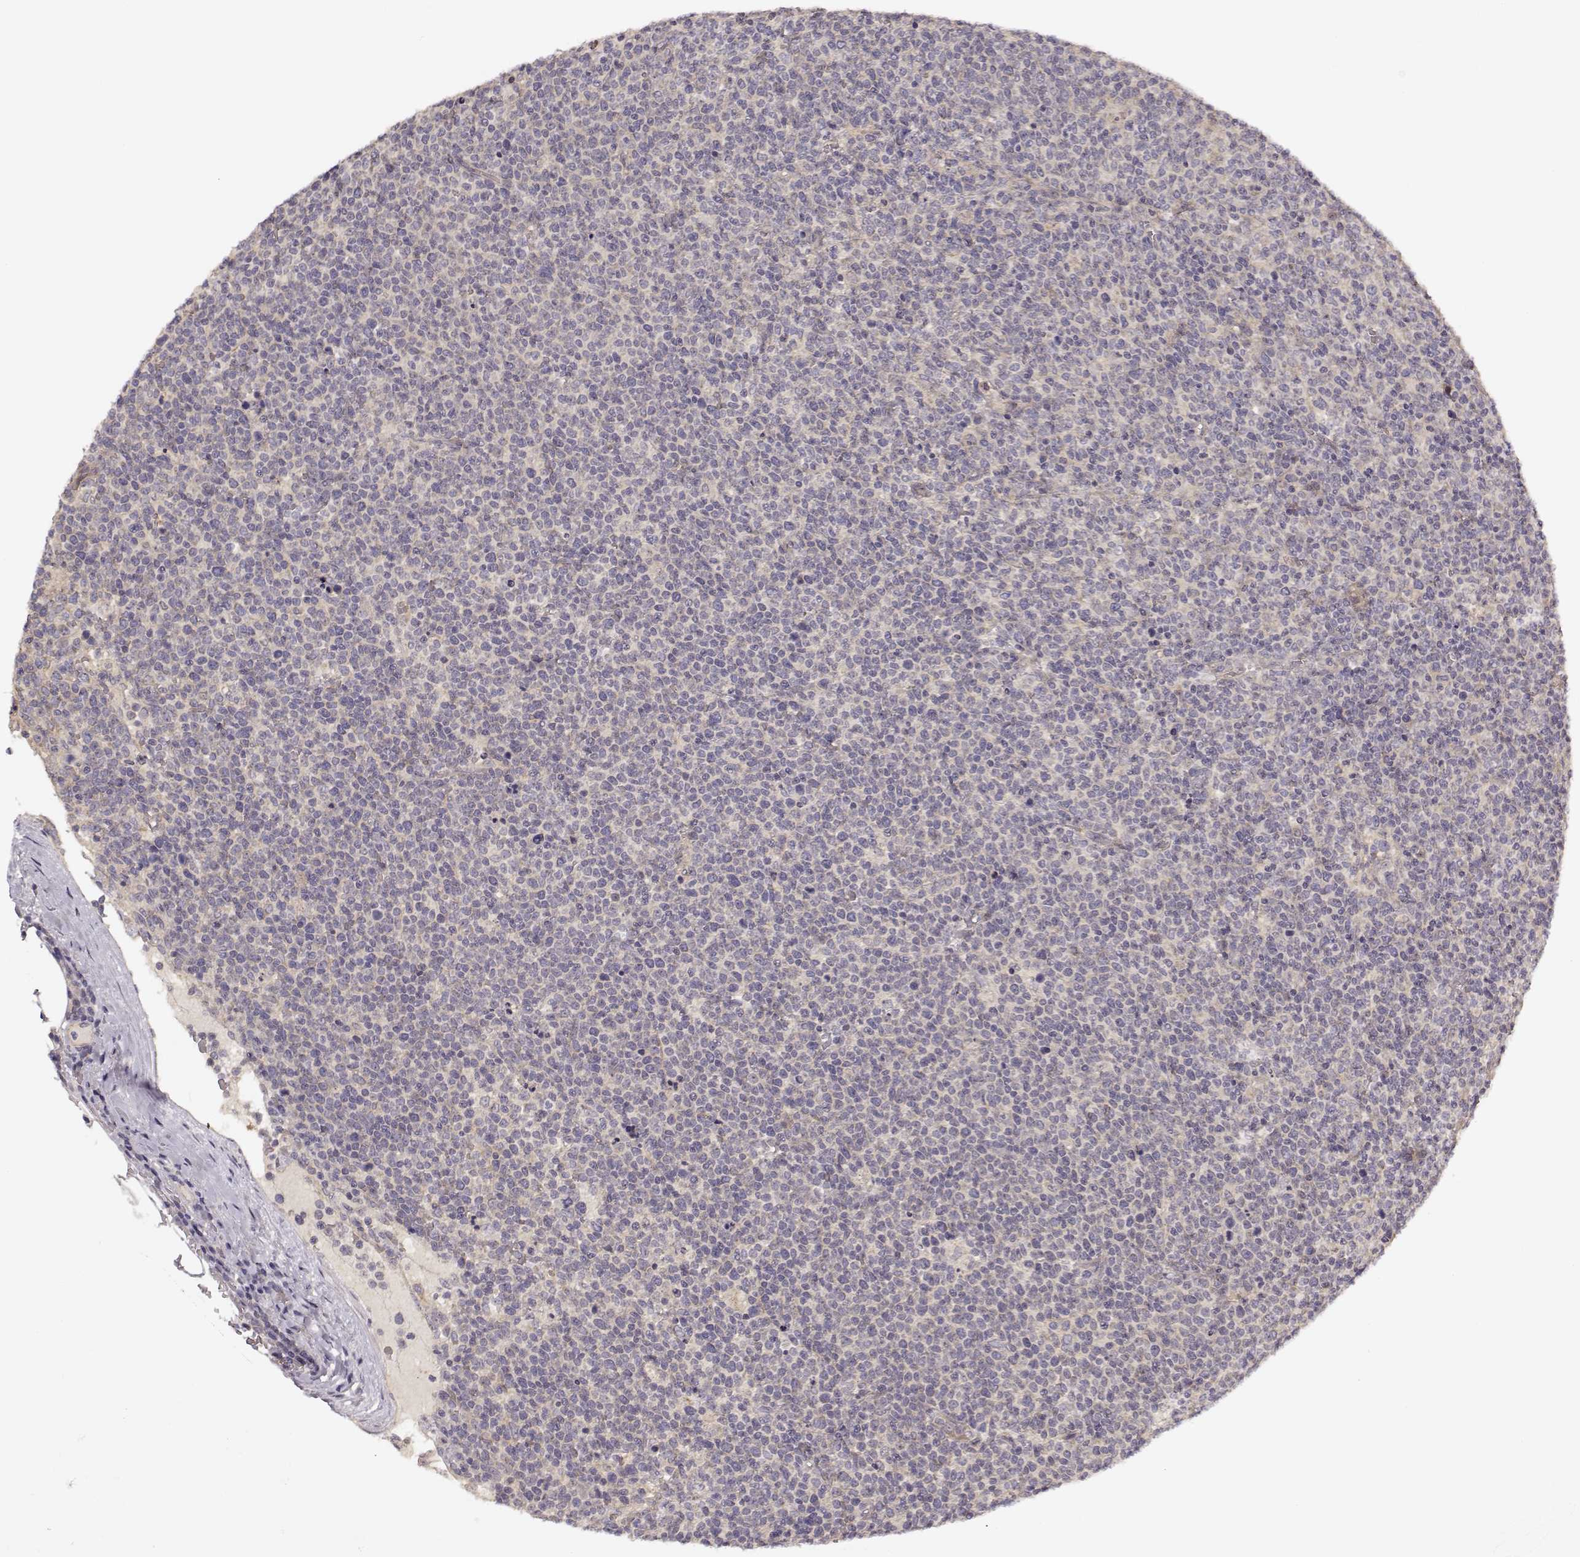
{"staining": {"intensity": "negative", "quantity": "none", "location": "none"}, "tissue": "lymphoma", "cell_type": "Tumor cells", "image_type": "cancer", "snomed": [{"axis": "morphology", "description": "Malignant lymphoma, non-Hodgkin's type, High grade"}, {"axis": "topography", "description": "Lymph node"}], "caption": "Immunohistochemical staining of human lymphoma demonstrates no significant staining in tumor cells.", "gene": "MED12L", "patient": {"sex": "male", "age": 61}}